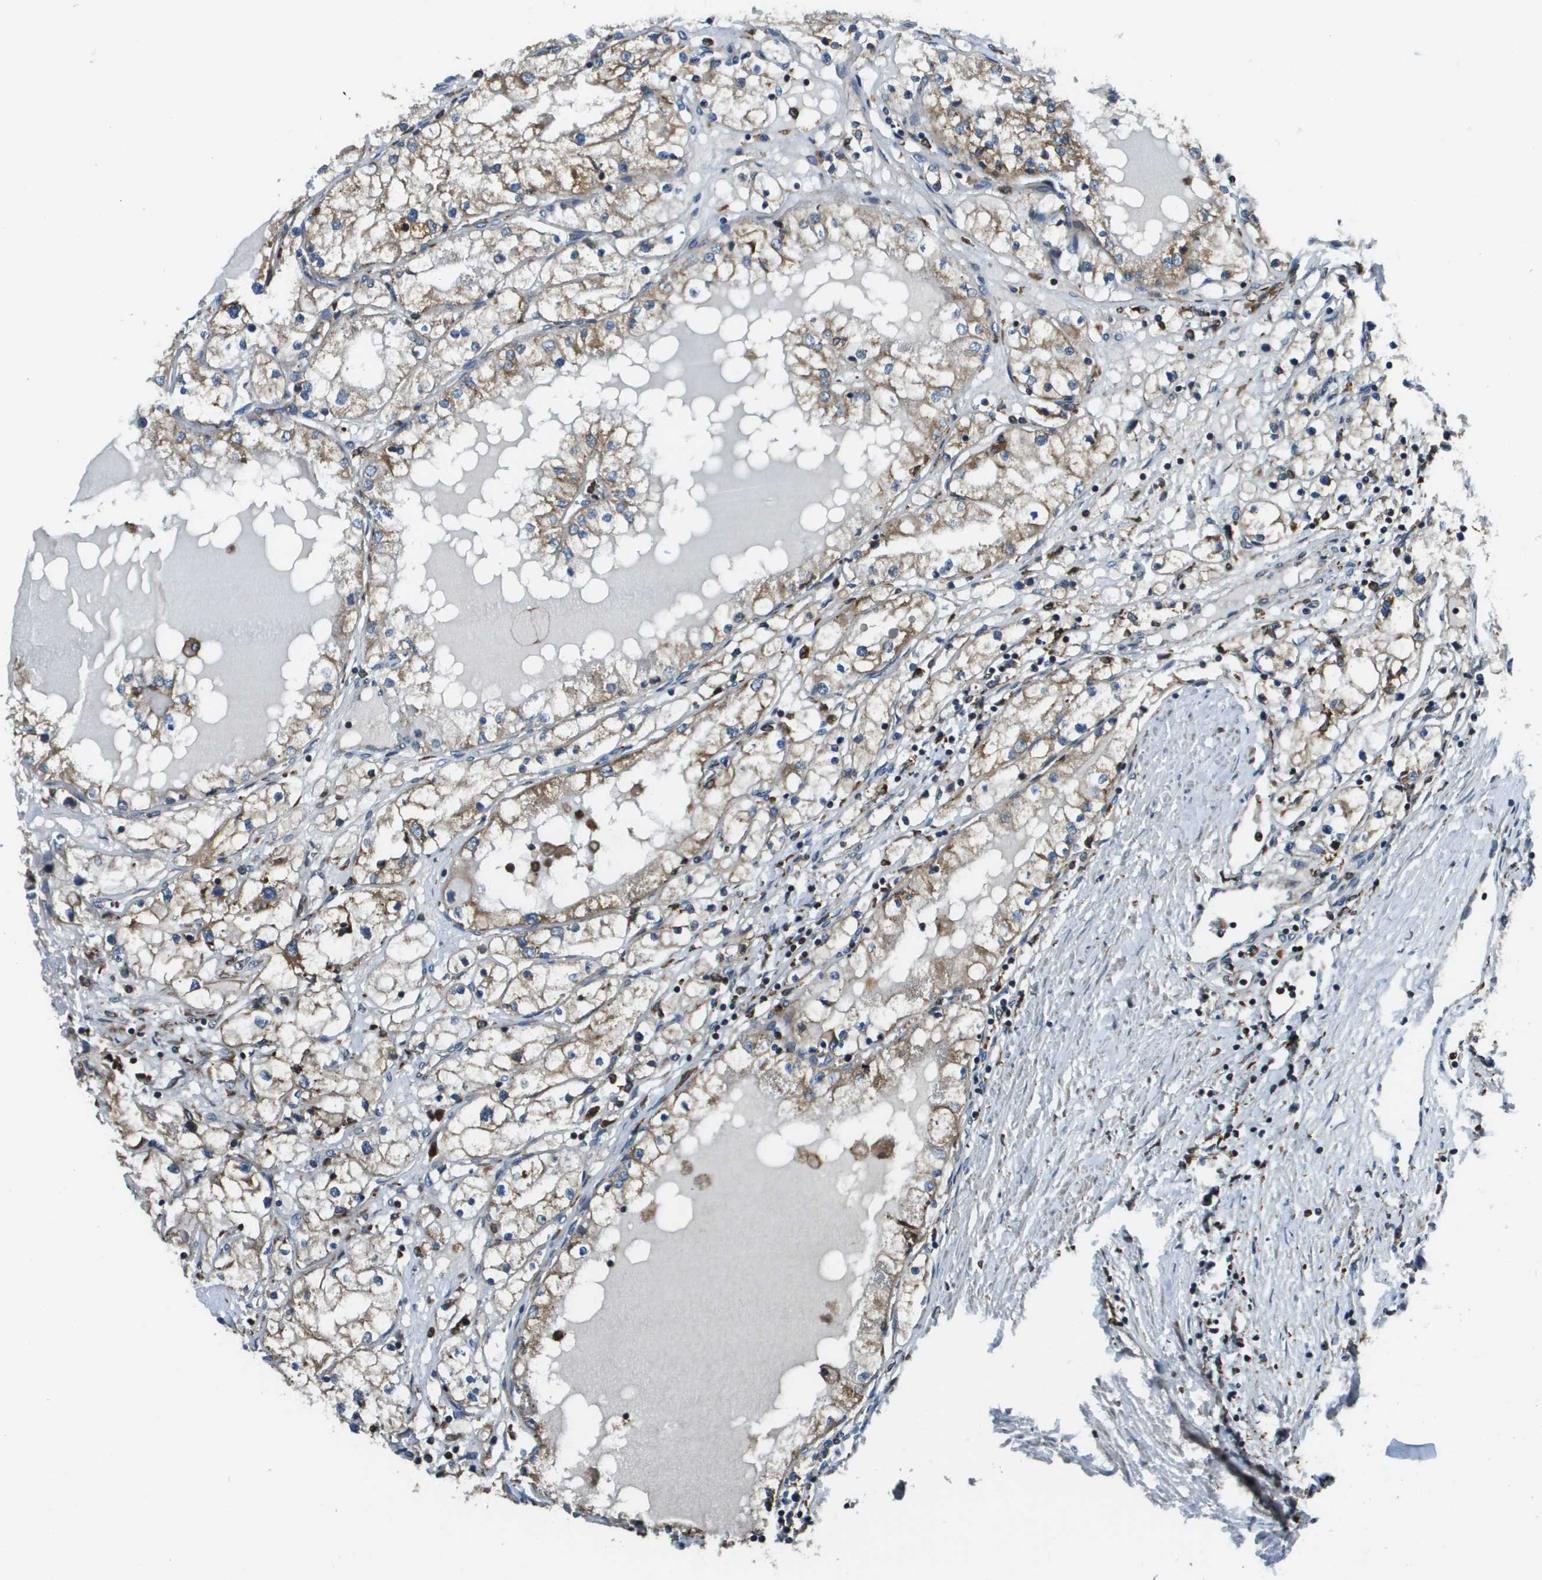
{"staining": {"intensity": "weak", "quantity": "<25%", "location": "cytoplasmic/membranous"}, "tissue": "renal cancer", "cell_type": "Tumor cells", "image_type": "cancer", "snomed": [{"axis": "morphology", "description": "Adenocarcinoma, NOS"}, {"axis": "topography", "description": "Kidney"}], "caption": "This is an immunohistochemistry histopathology image of human renal adenocarcinoma. There is no staining in tumor cells.", "gene": "CNPY3", "patient": {"sex": "male", "age": 68}}